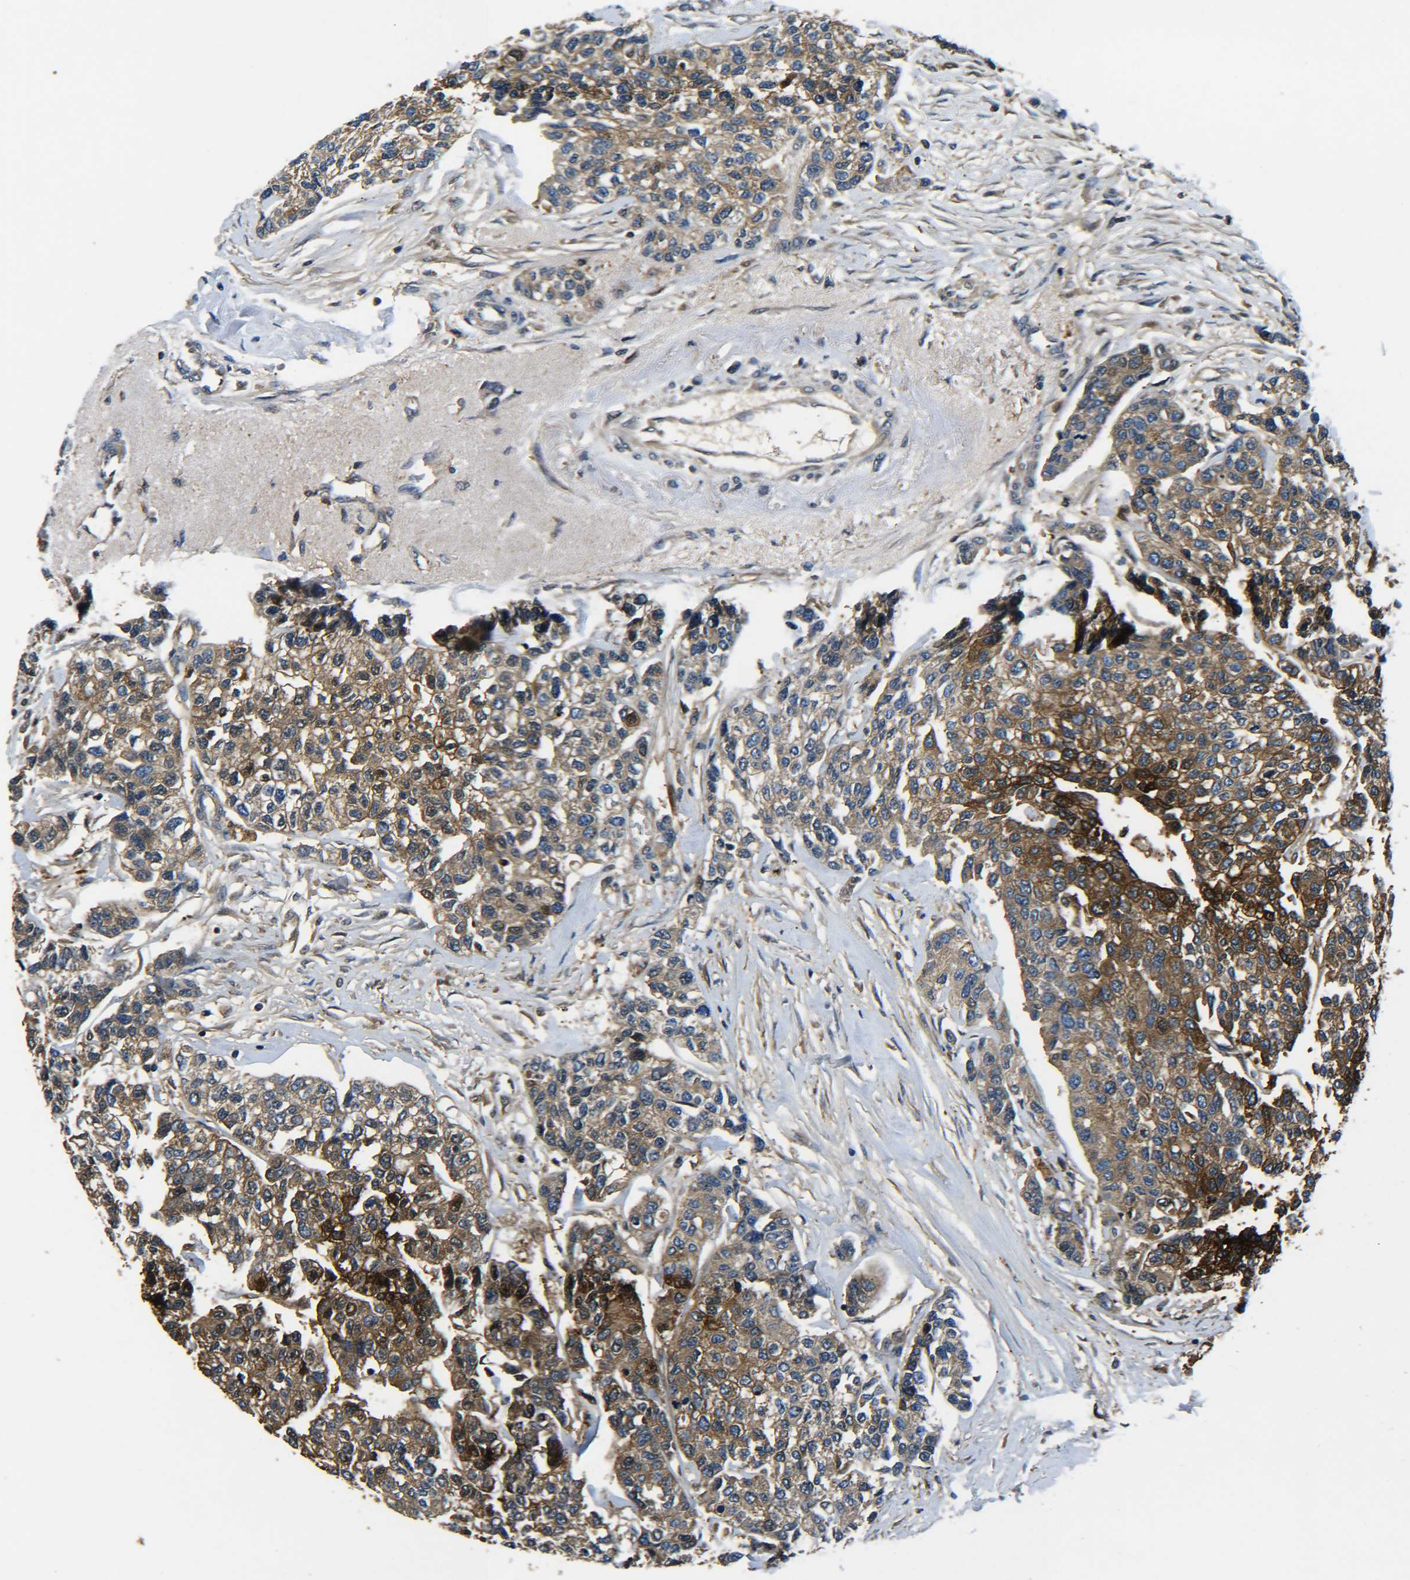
{"staining": {"intensity": "strong", "quantity": ">75%", "location": "cytoplasmic/membranous"}, "tissue": "breast cancer", "cell_type": "Tumor cells", "image_type": "cancer", "snomed": [{"axis": "morphology", "description": "Duct carcinoma"}, {"axis": "topography", "description": "Breast"}], "caption": "Breast cancer (invasive ductal carcinoma) stained with DAB IHC reveals high levels of strong cytoplasmic/membranous staining in about >75% of tumor cells.", "gene": "PREB", "patient": {"sex": "female", "age": 51}}